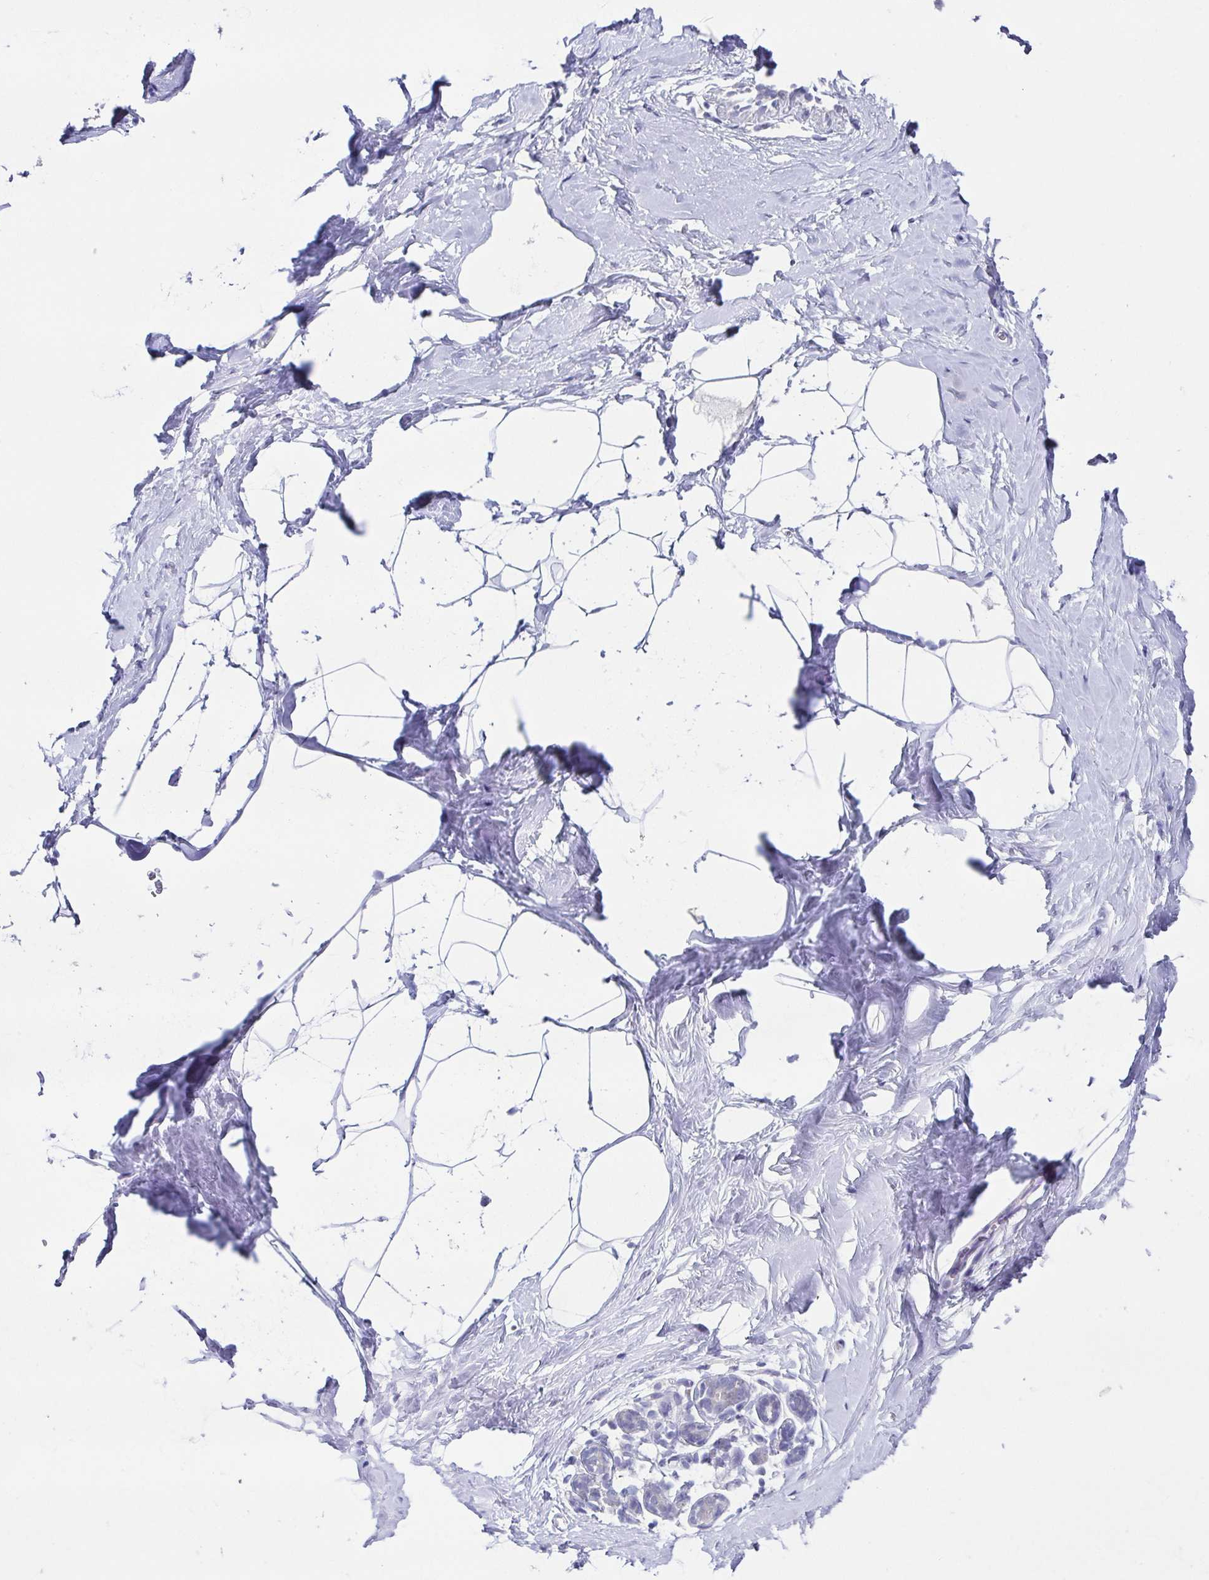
{"staining": {"intensity": "negative", "quantity": "none", "location": "none"}, "tissue": "breast", "cell_type": "Adipocytes", "image_type": "normal", "snomed": [{"axis": "morphology", "description": "Normal tissue, NOS"}, {"axis": "topography", "description": "Breast"}], "caption": "Immunohistochemistry (IHC) histopathology image of unremarkable breast stained for a protein (brown), which shows no staining in adipocytes.", "gene": "RDH11", "patient": {"sex": "female", "age": 32}}